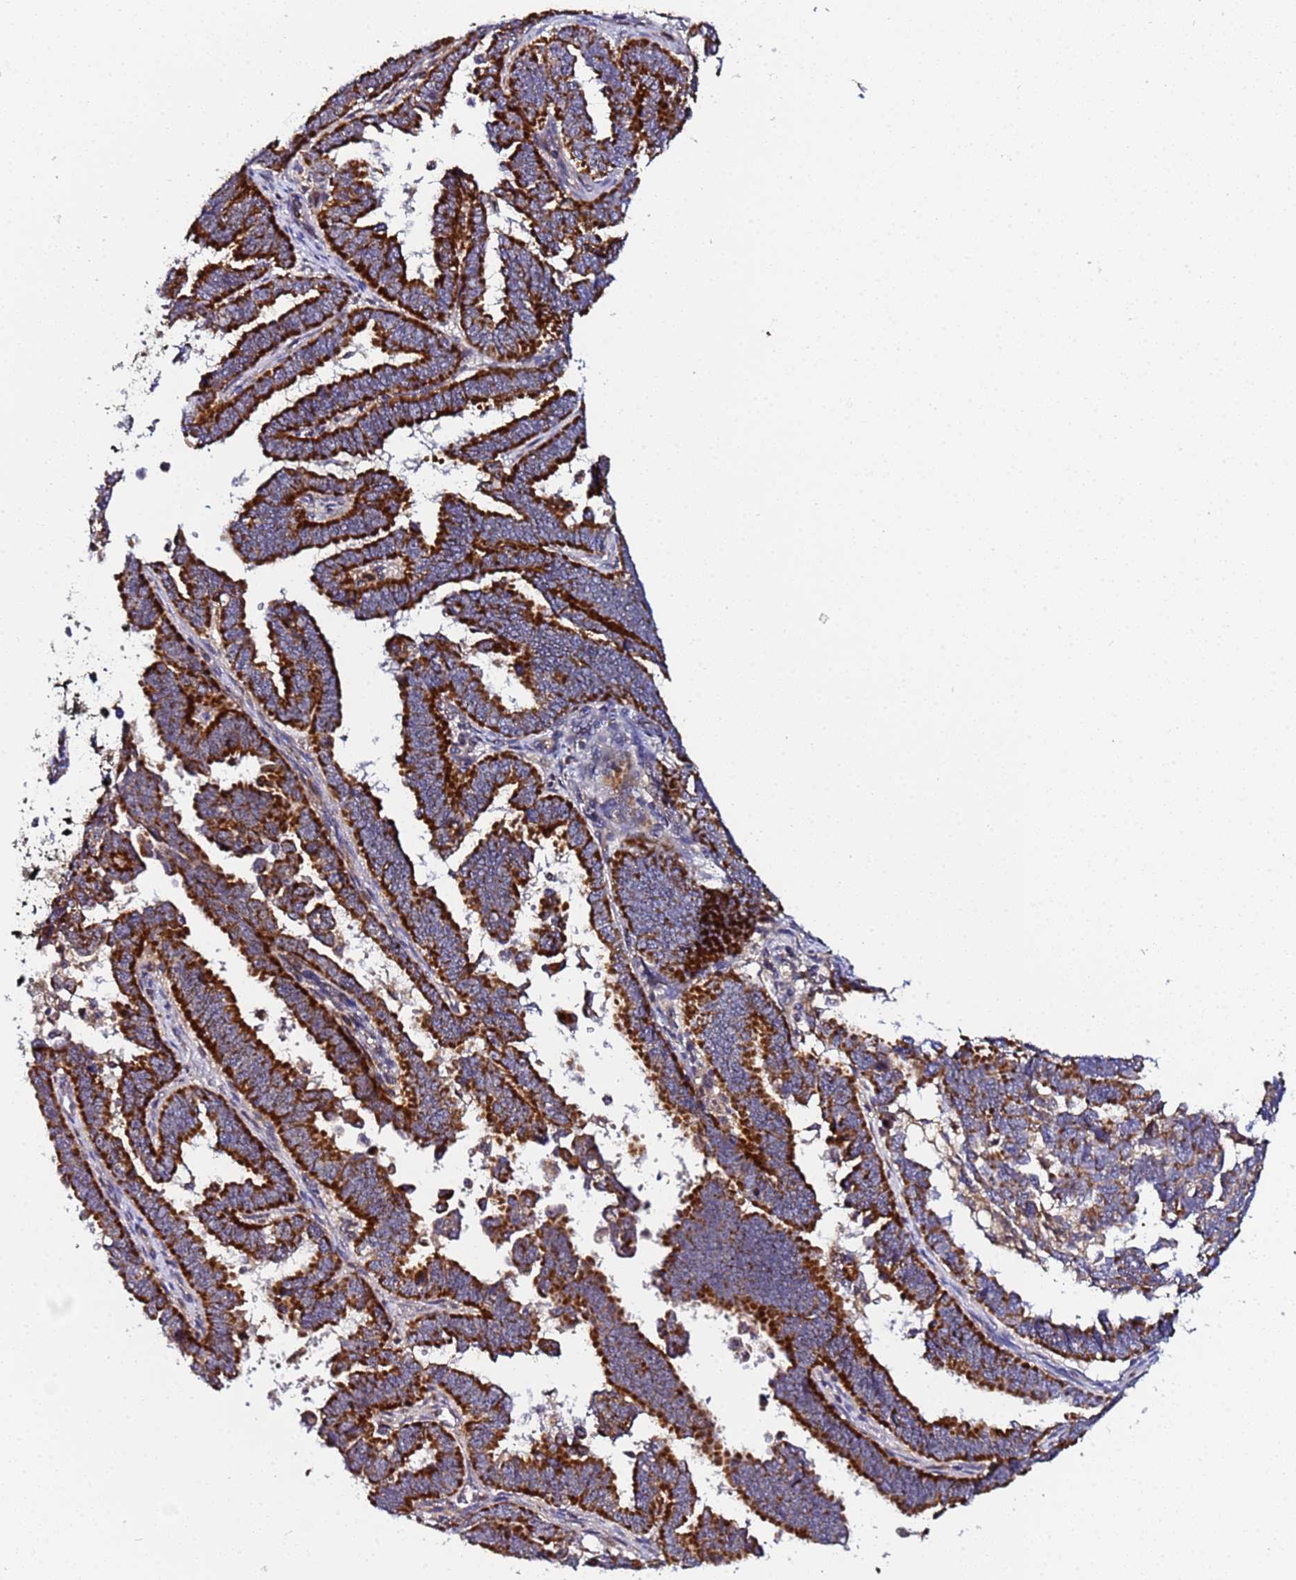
{"staining": {"intensity": "strong", "quantity": ">75%", "location": "cytoplasmic/membranous"}, "tissue": "endometrial cancer", "cell_type": "Tumor cells", "image_type": "cancer", "snomed": [{"axis": "morphology", "description": "Adenocarcinoma, NOS"}, {"axis": "topography", "description": "Endometrium"}], "caption": "Strong cytoplasmic/membranous positivity is seen in about >75% of tumor cells in endometrial cancer. The staining is performed using DAB (3,3'-diaminobenzidine) brown chromogen to label protein expression. The nuclei are counter-stained blue using hematoxylin.", "gene": "CCDC127", "patient": {"sex": "female", "age": 75}}